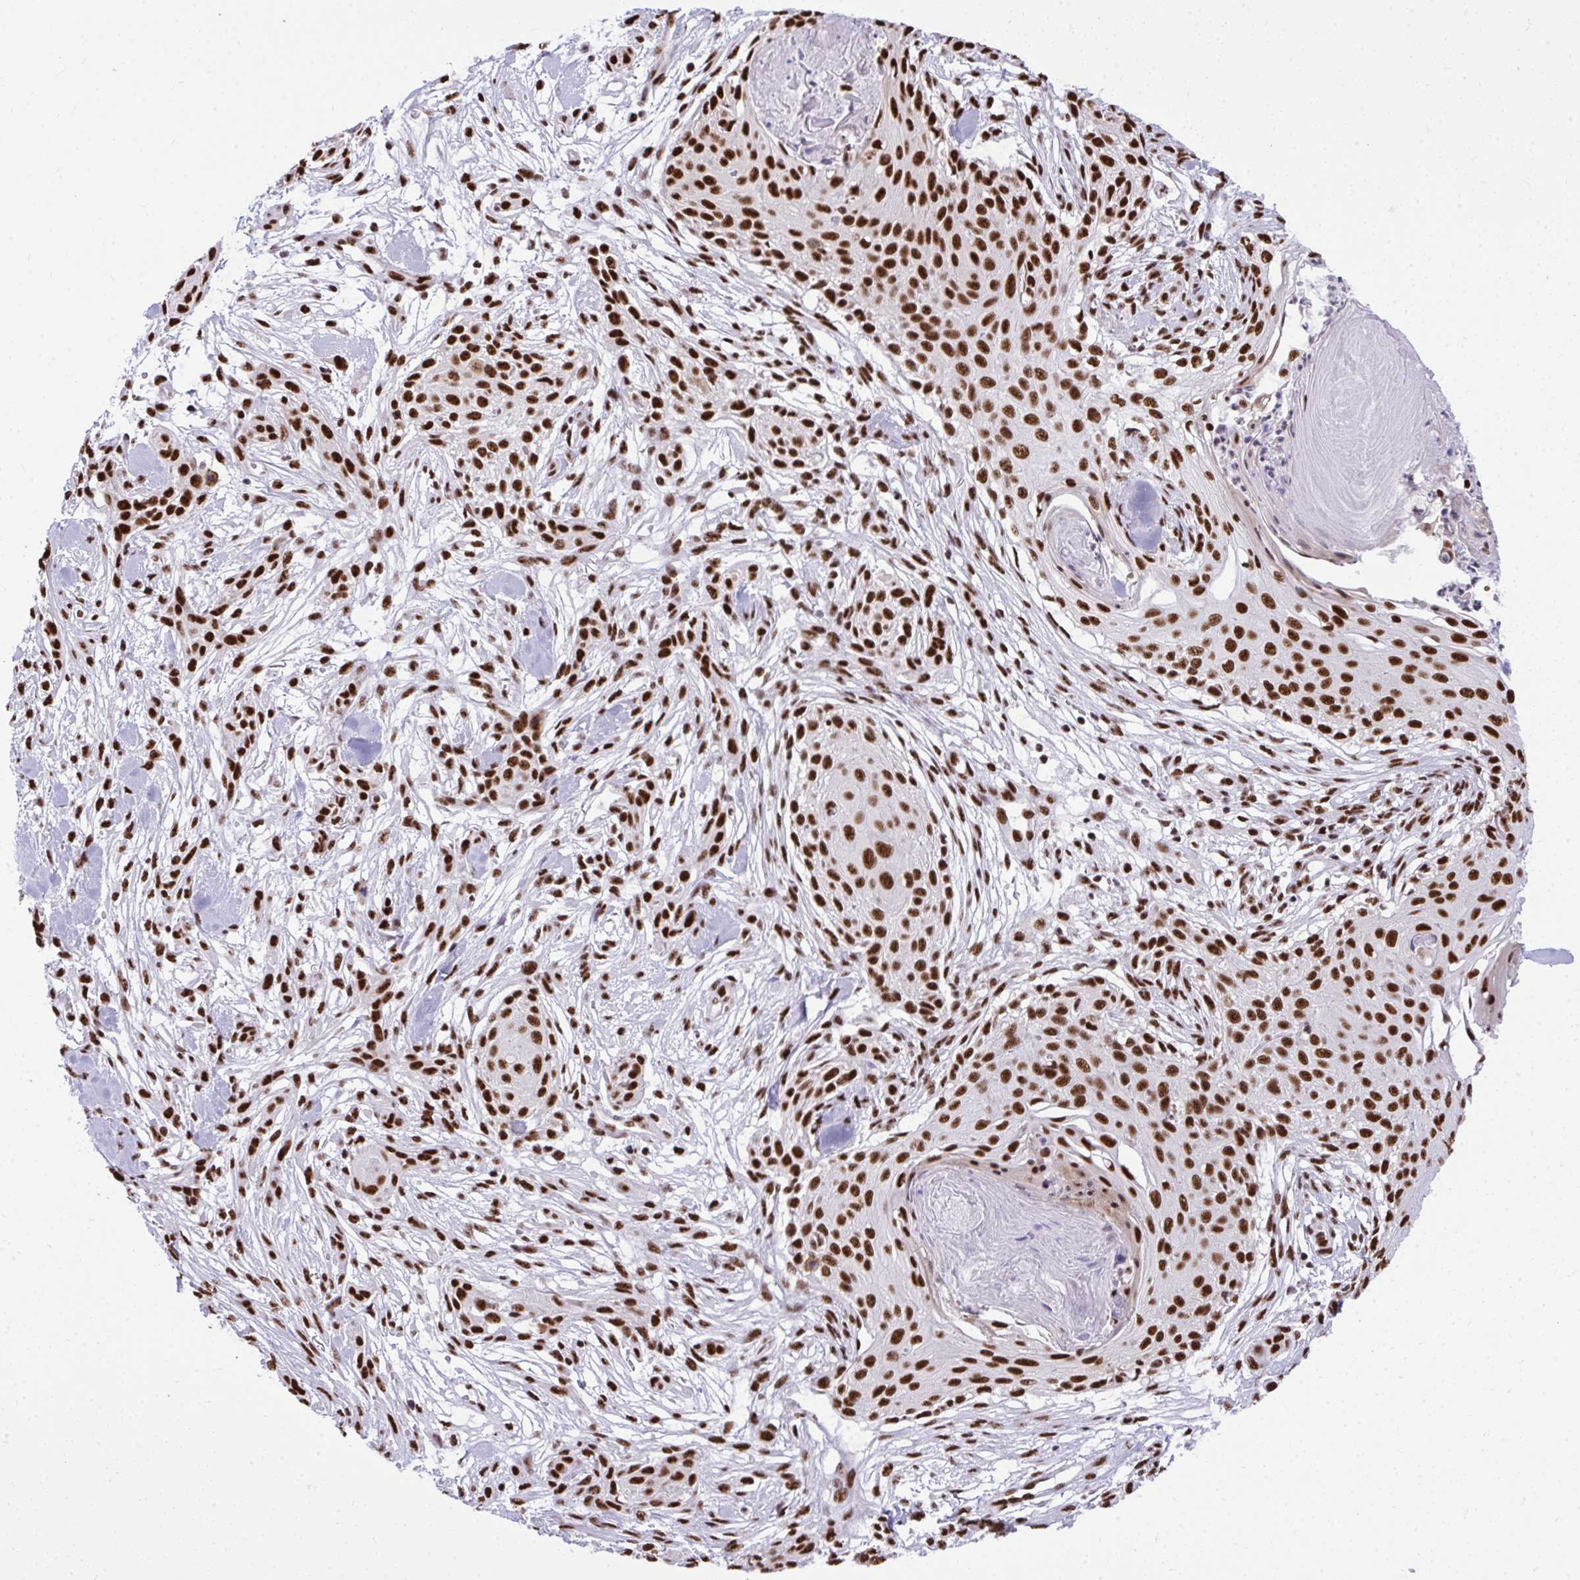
{"staining": {"intensity": "strong", "quantity": ">75%", "location": "nuclear"}, "tissue": "skin cancer", "cell_type": "Tumor cells", "image_type": "cancer", "snomed": [{"axis": "morphology", "description": "Squamous cell carcinoma, NOS"}, {"axis": "topography", "description": "Skin"}], "caption": "DAB (3,3'-diaminobenzidine) immunohistochemical staining of skin cancer (squamous cell carcinoma) demonstrates strong nuclear protein staining in about >75% of tumor cells.", "gene": "PRPF19", "patient": {"sex": "female", "age": 59}}